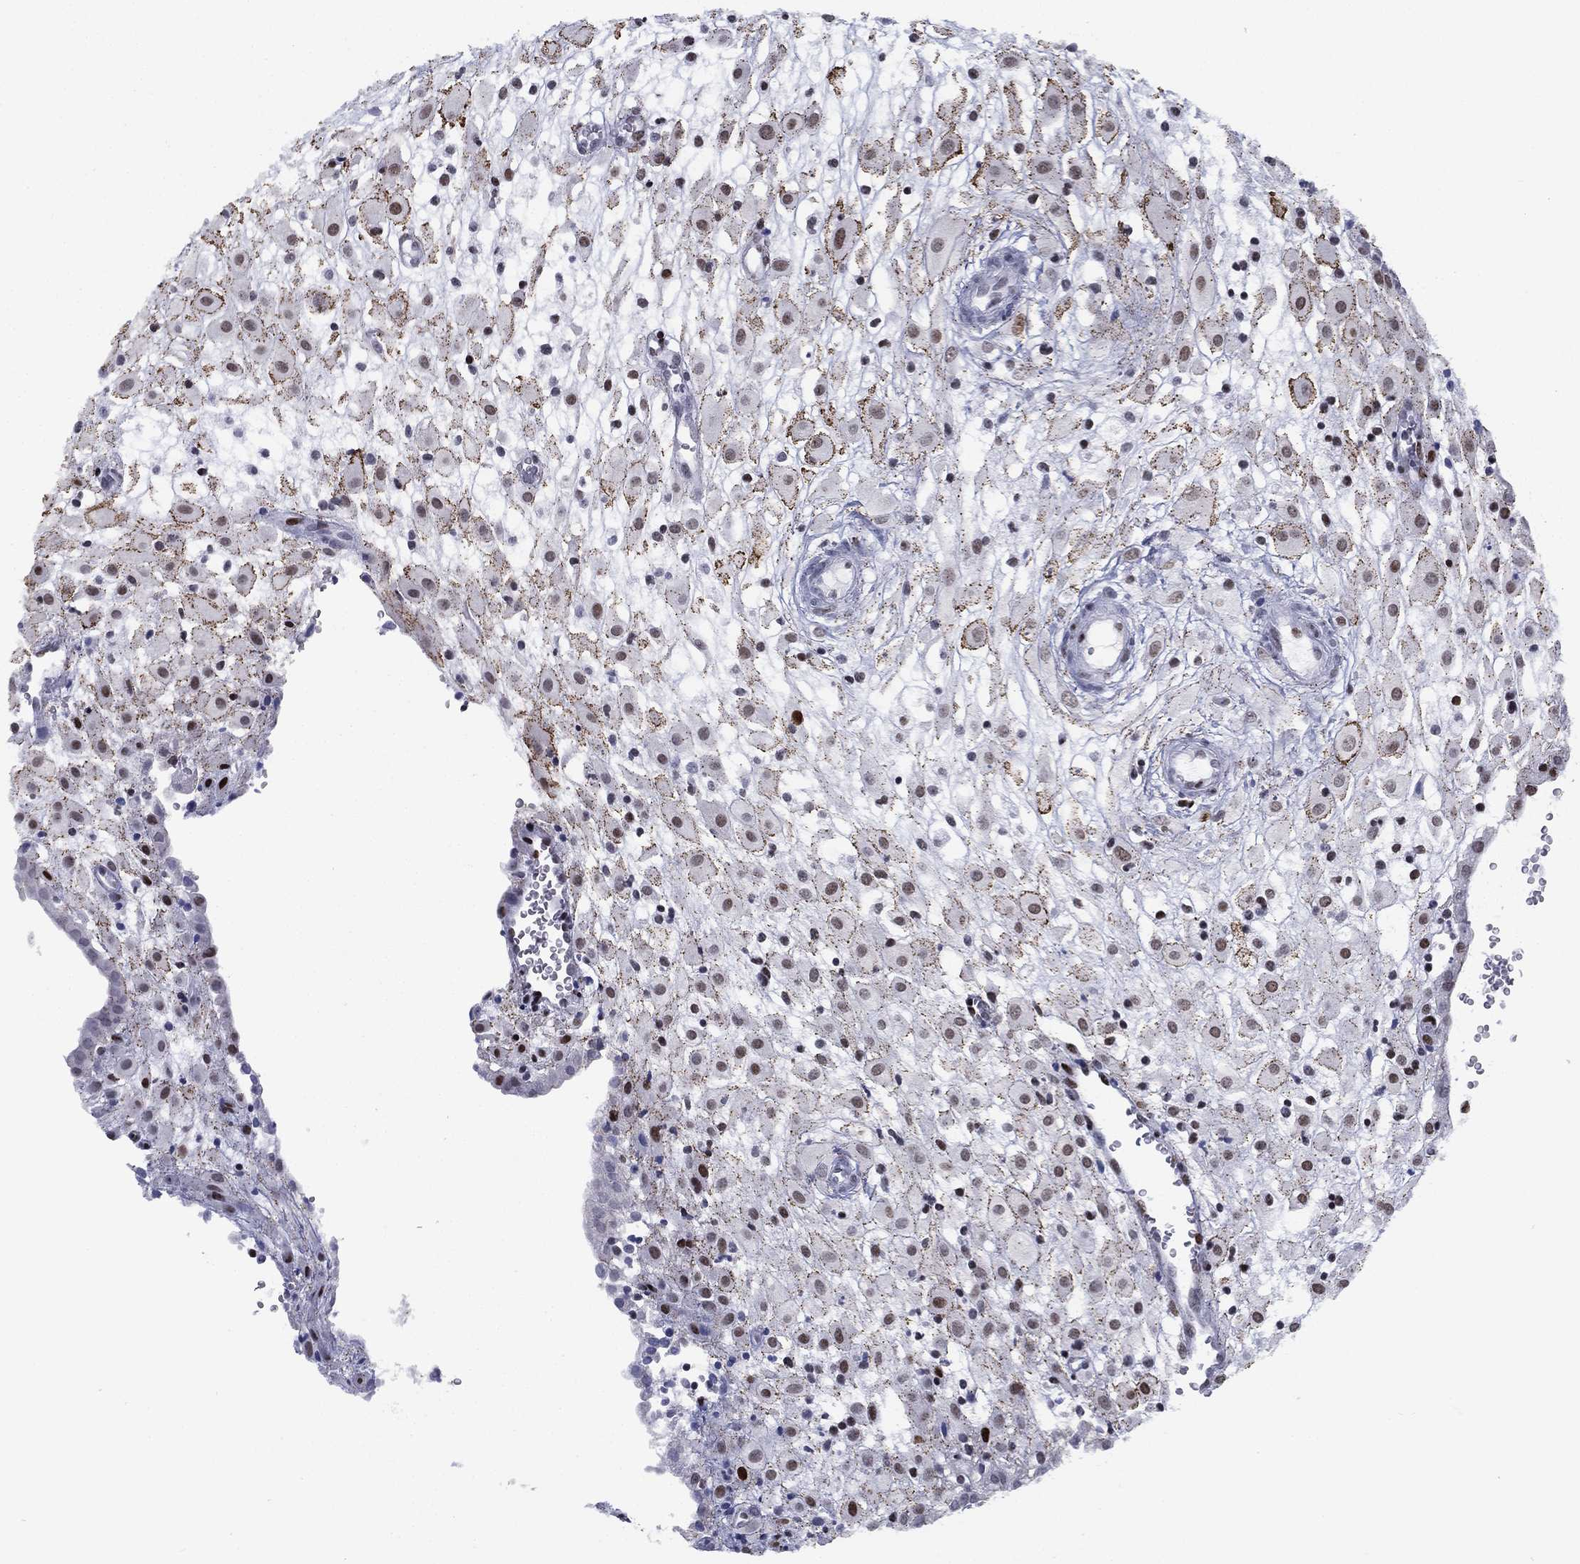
{"staining": {"intensity": "moderate", "quantity": "<25%", "location": "cytoplasmic/membranous,nuclear"}, "tissue": "placenta", "cell_type": "Decidual cells", "image_type": "normal", "snomed": [{"axis": "morphology", "description": "Normal tissue, NOS"}, {"axis": "topography", "description": "Placenta"}], "caption": "Human placenta stained with a brown dye reveals moderate cytoplasmic/membranous,nuclear positive expression in approximately <25% of decidual cells.", "gene": "CYB561D2", "patient": {"sex": "female", "age": 24}}